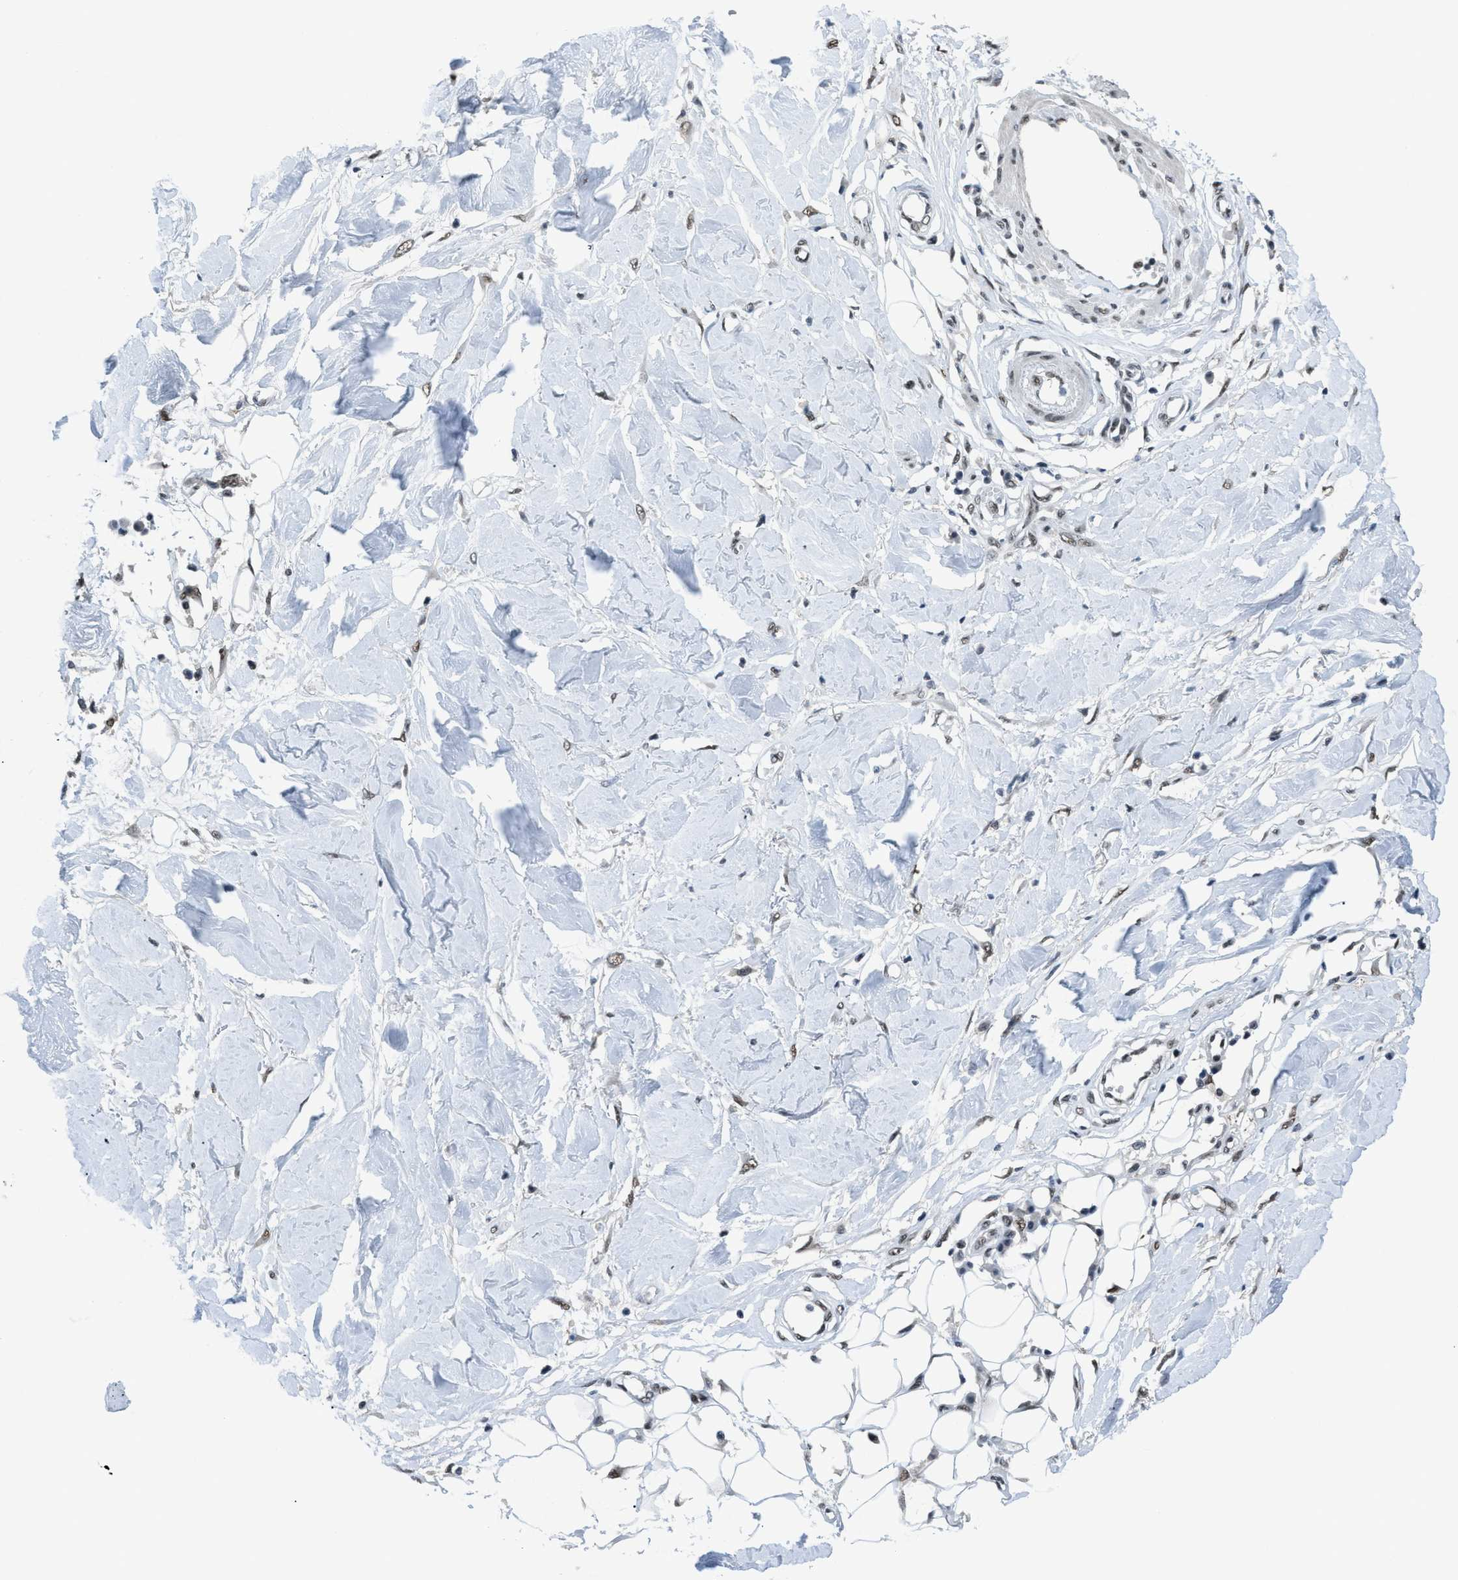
{"staining": {"intensity": "strong", "quantity": ">75%", "location": "nuclear"}, "tissue": "adipose tissue", "cell_type": "Adipocytes", "image_type": "normal", "snomed": [{"axis": "morphology", "description": "Normal tissue, NOS"}, {"axis": "morphology", "description": "Squamous cell carcinoma, NOS"}, {"axis": "topography", "description": "Skin"}, {"axis": "topography", "description": "Peripheral nerve tissue"}], "caption": "Protein expression by immunohistochemistry (IHC) demonstrates strong nuclear positivity in approximately >75% of adipocytes in unremarkable adipose tissue.", "gene": "GATAD2B", "patient": {"sex": "male", "age": 83}}